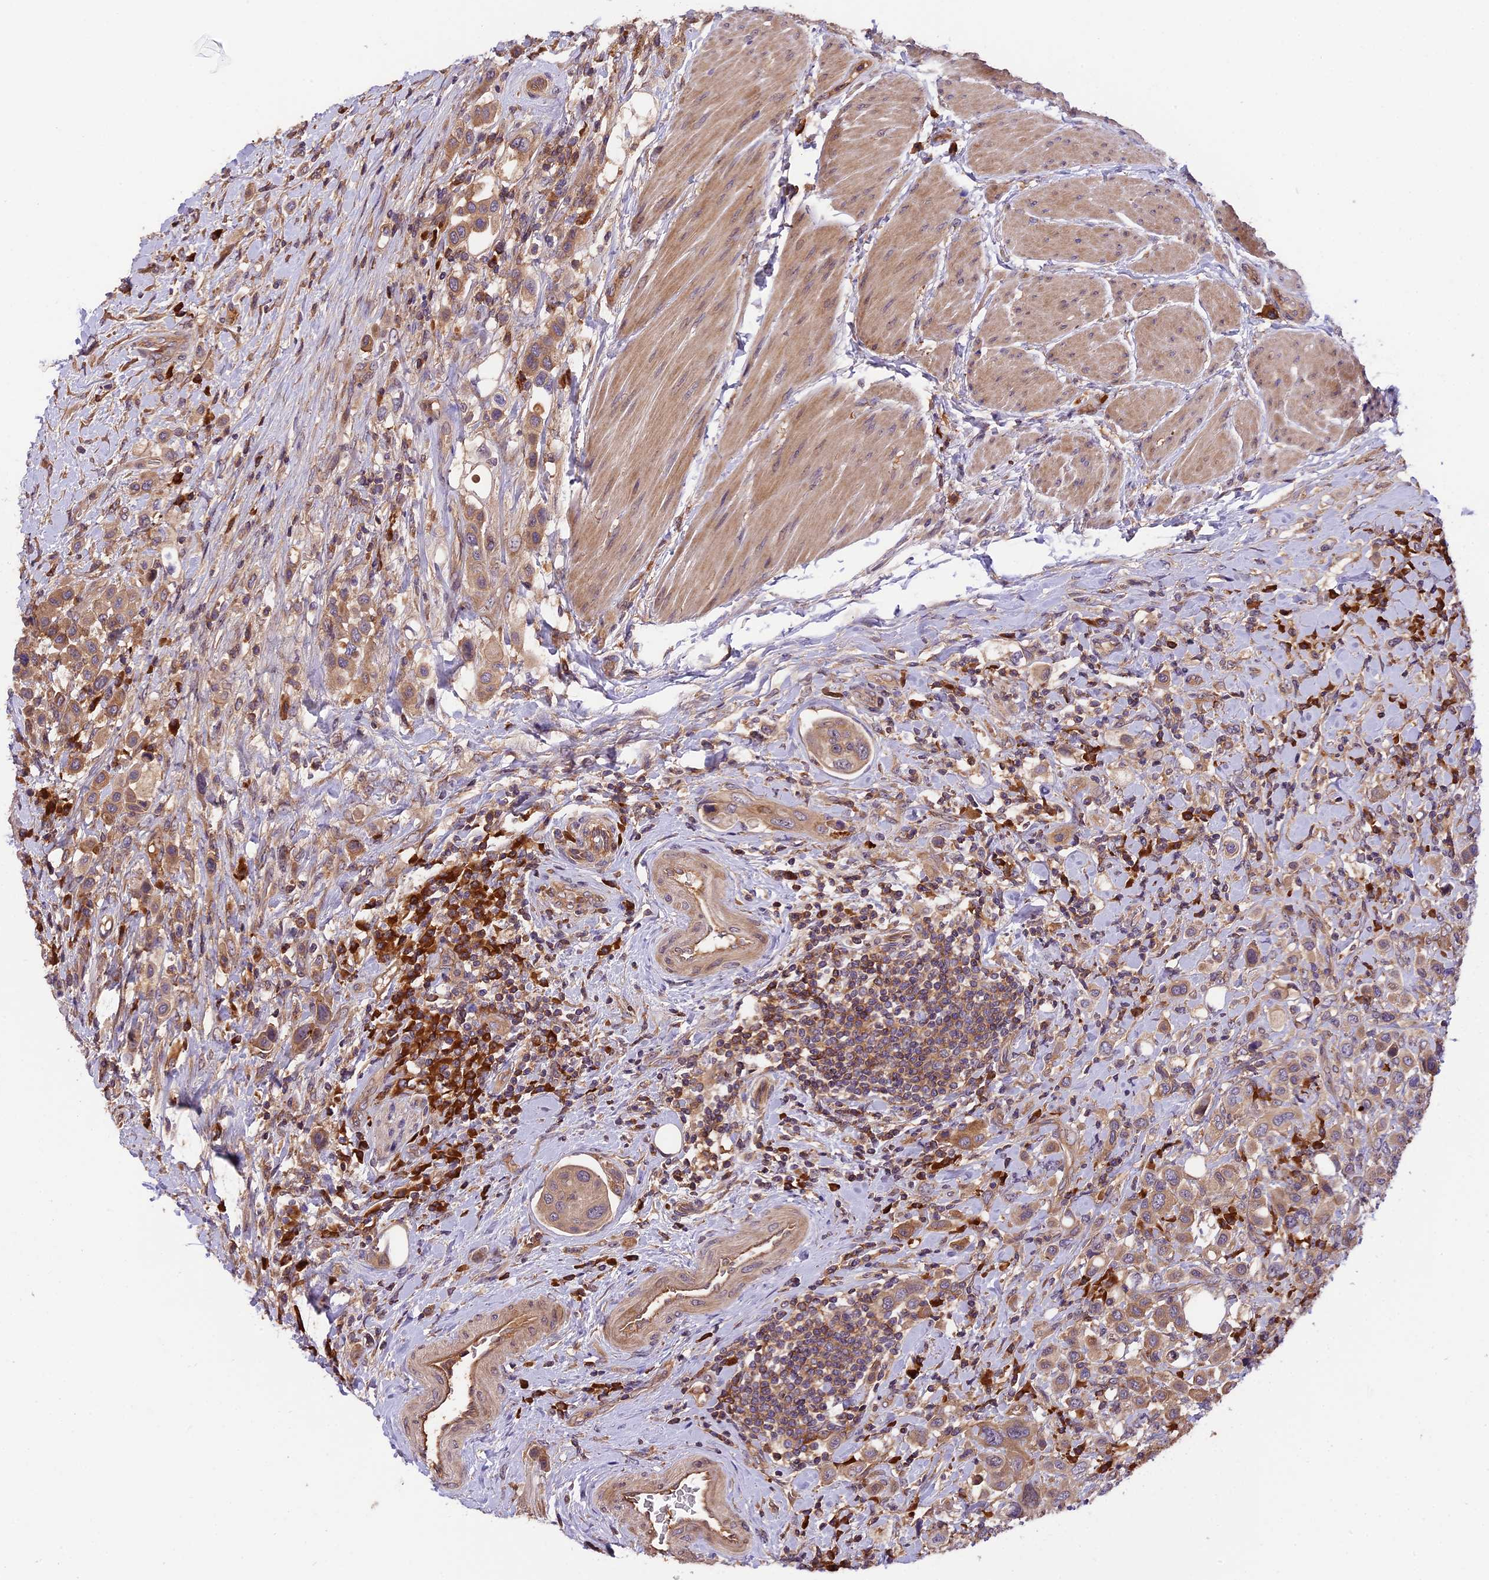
{"staining": {"intensity": "moderate", "quantity": ">75%", "location": "cytoplasmic/membranous"}, "tissue": "urothelial cancer", "cell_type": "Tumor cells", "image_type": "cancer", "snomed": [{"axis": "morphology", "description": "Urothelial carcinoma, High grade"}, {"axis": "topography", "description": "Urinary bladder"}], "caption": "Urothelial carcinoma (high-grade) was stained to show a protein in brown. There is medium levels of moderate cytoplasmic/membranous staining in approximately >75% of tumor cells. Ihc stains the protein of interest in brown and the nuclei are stained blue.", "gene": "SETD6", "patient": {"sex": "male", "age": 50}}